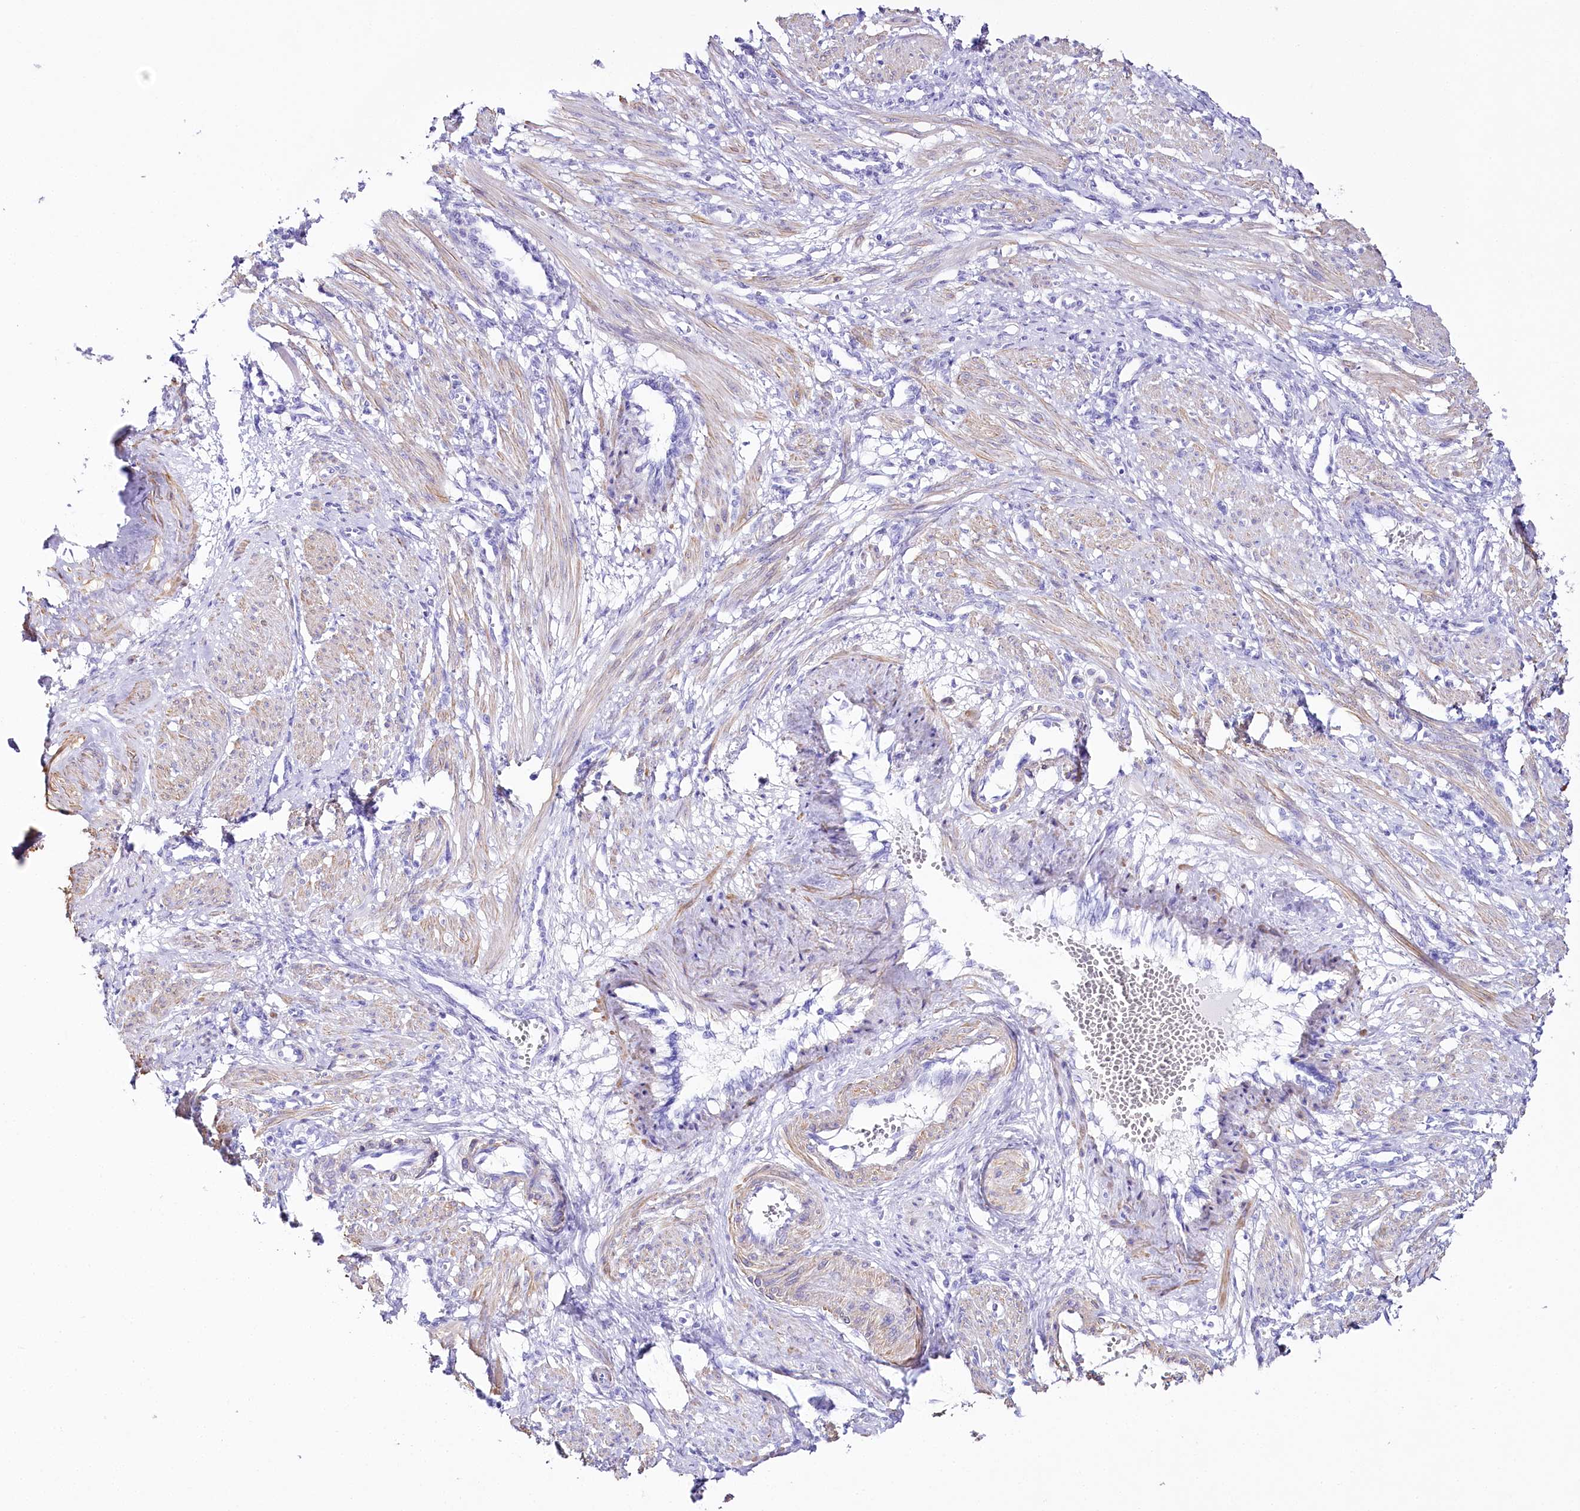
{"staining": {"intensity": "weak", "quantity": ">75%", "location": "cytoplasmic/membranous"}, "tissue": "smooth muscle", "cell_type": "Smooth muscle cells", "image_type": "normal", "snomed": [{"axis": "morphology", "description": "Normal tissue, NOS"}, {"axis": "topography", "description": "Endometrium"}], "caption": "Protein expression by immunohistochemistry shows weak cytoplasmic/membranous staining in approximately >75% of smooth muscle cells in unremarkable smooth muscle.", "gene": "CSN3", "patient": {"sex": "female", "age": 33}}